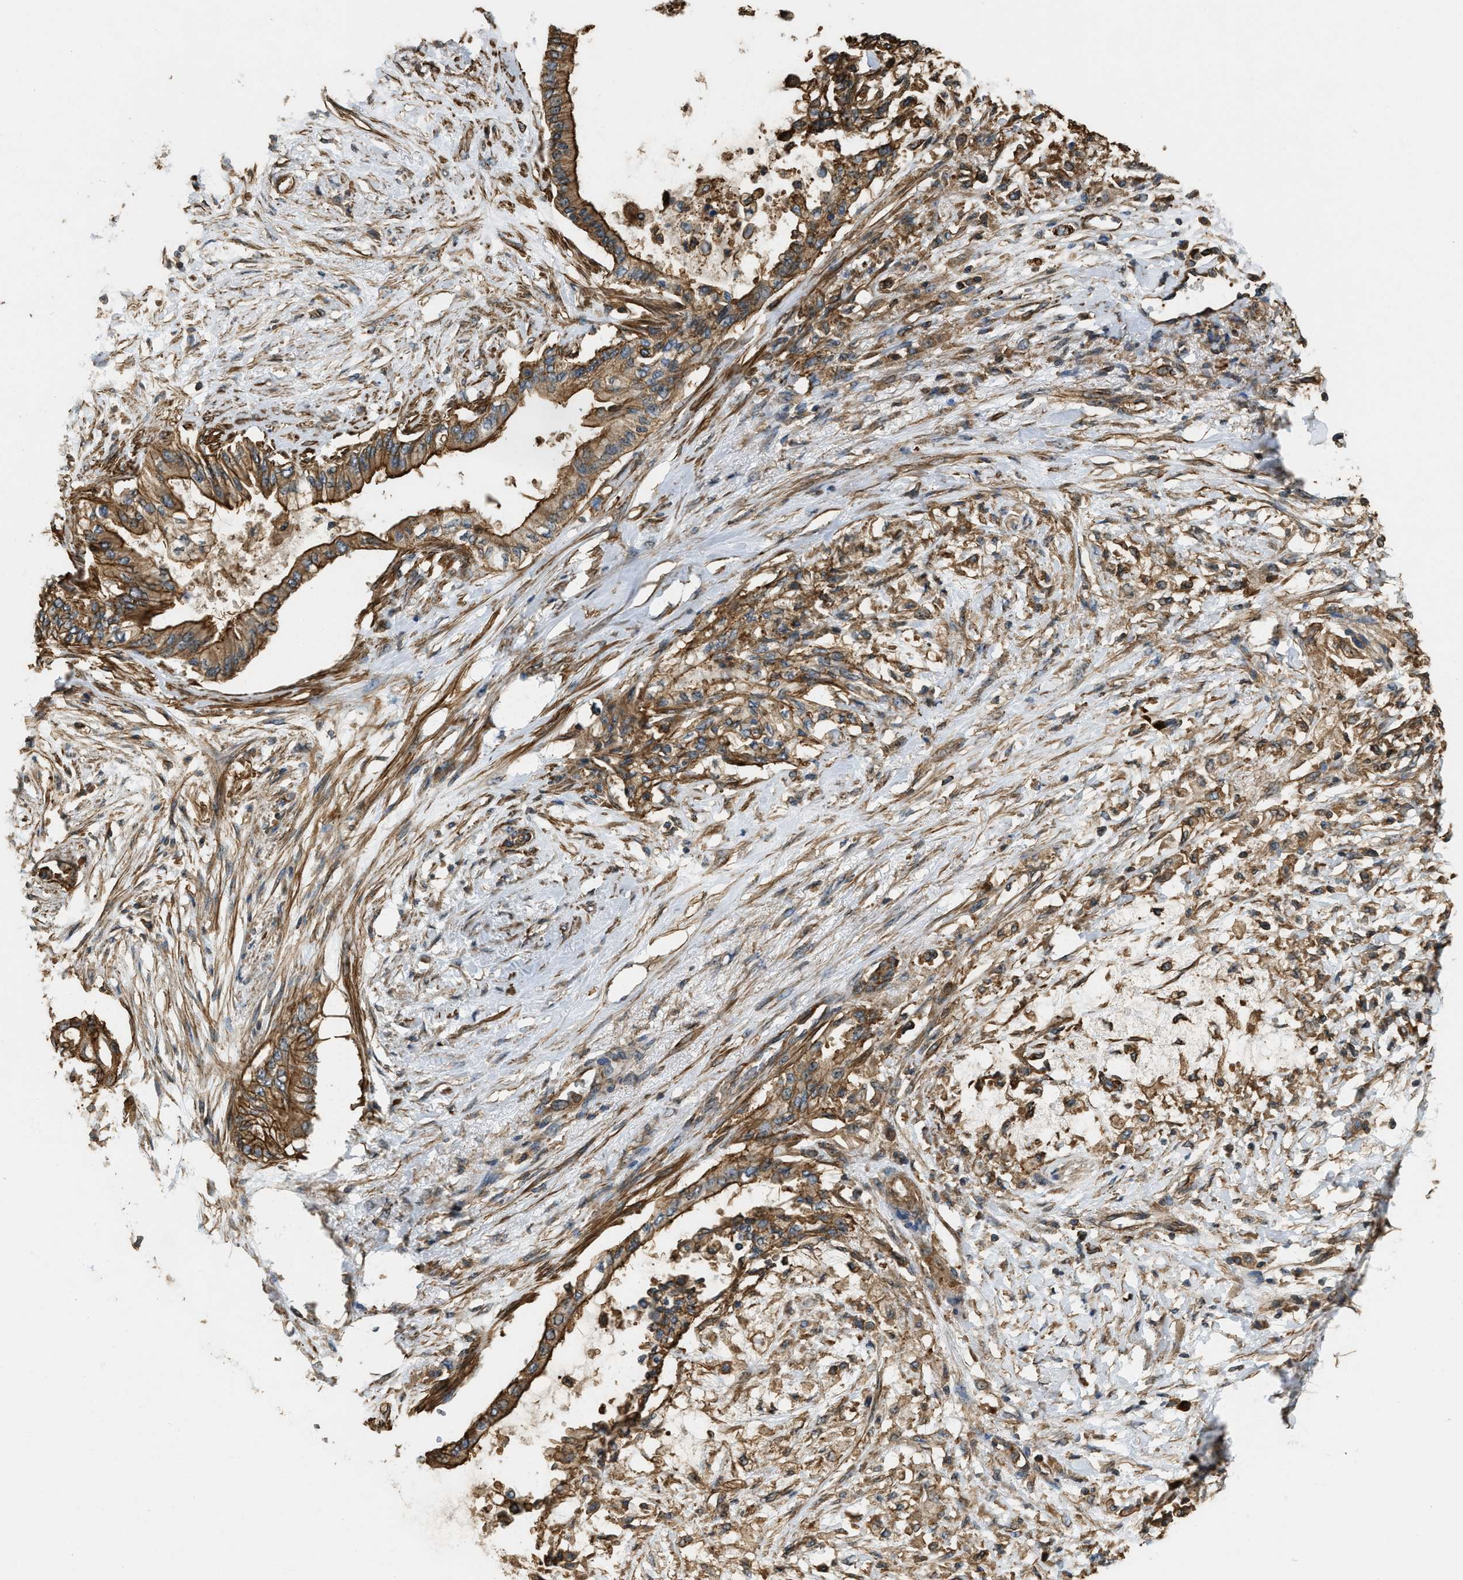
{"staining": {"intensity": "moderate", "quantity": ">75%", "location": "cytoplasmic/membranous"}, "tissue": "pancreatic cancer", "cell_type": "Tumor cells", "image_type": "cancer", "snomed": [{"axis": "morphology", "description": "Normal tissue, NOS"}, {"axis": "morphology", "description": "Adenocarcinoma, NOS"}, {"axis": "topography", "description": "Pancreas"}, {"axis": "topography", "description": "Duodenum"}], "caption": "IHC of human pancreatic adenocarcinoma displays medium levels of moderate cytoplasmic/membranous expression in approximately >75% of tumor cells. (Brightfield microscopy of DAB IHC at high magnification).", "gene": "YARS1", "patient": {"sex": "female", "age": 60}}